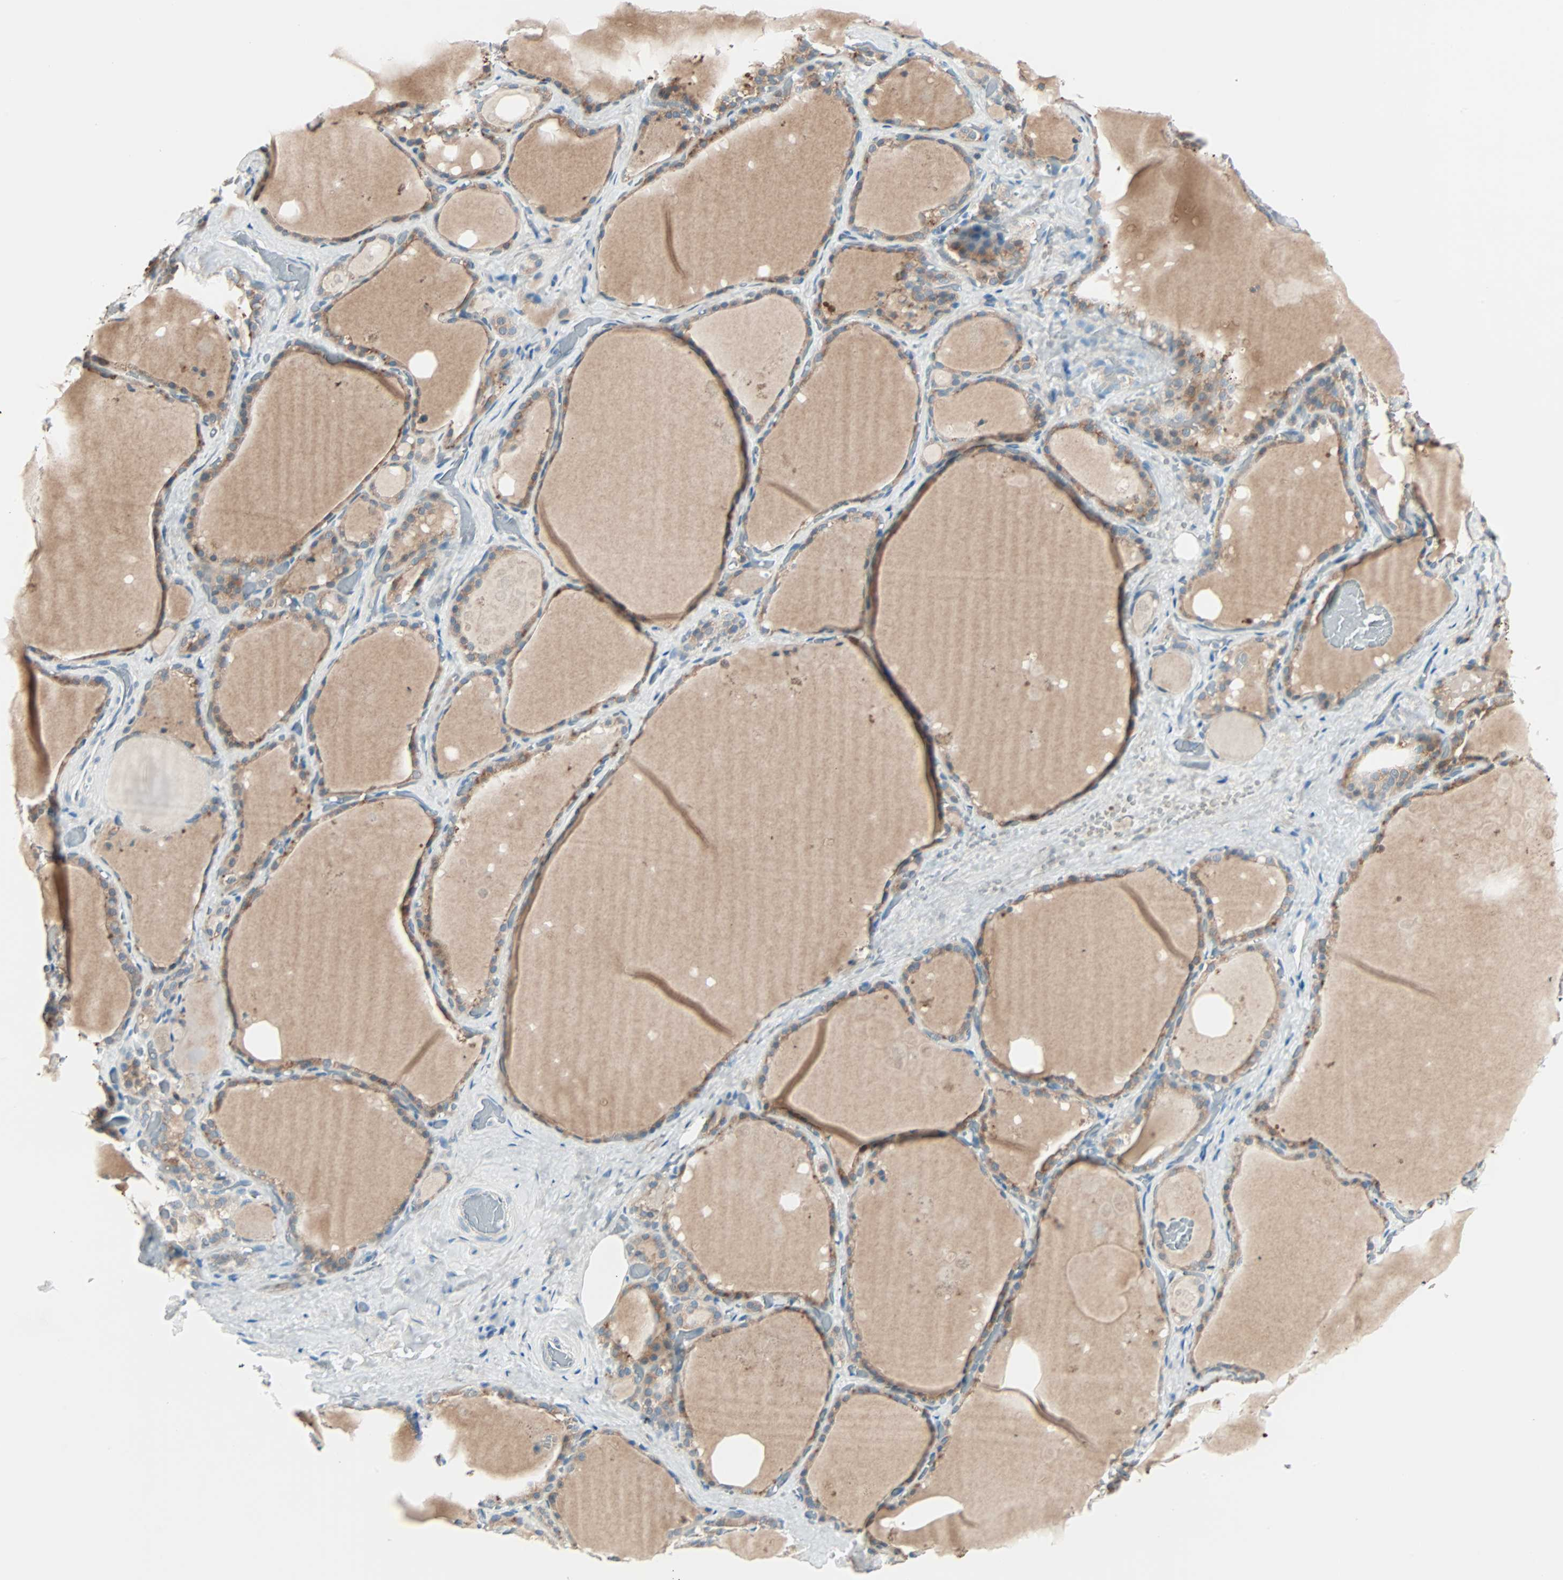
{"staining": {"intensity": "weak", "quantity": "25%-75%", "location": "cytoplasmic/membranous"}, "tissue": "thyroid gland", "cell_type": "Glandular cells", "image_type": "normal", "snomed": [{"axis": "morphology", "description": "Normal tissue, NOS"}, {"axis": "topography", "description": "Thyroid gland"}], "caption": "Weak cytoplasmic/membranous staining is seen in about 25%-75% of glandular cells in benign thyroid gland. (brown staining indicates protein expression, while blue staining denotes nuclei).", "gene": "SMIM8", "patient": {"sex": "male", "age": 61}}